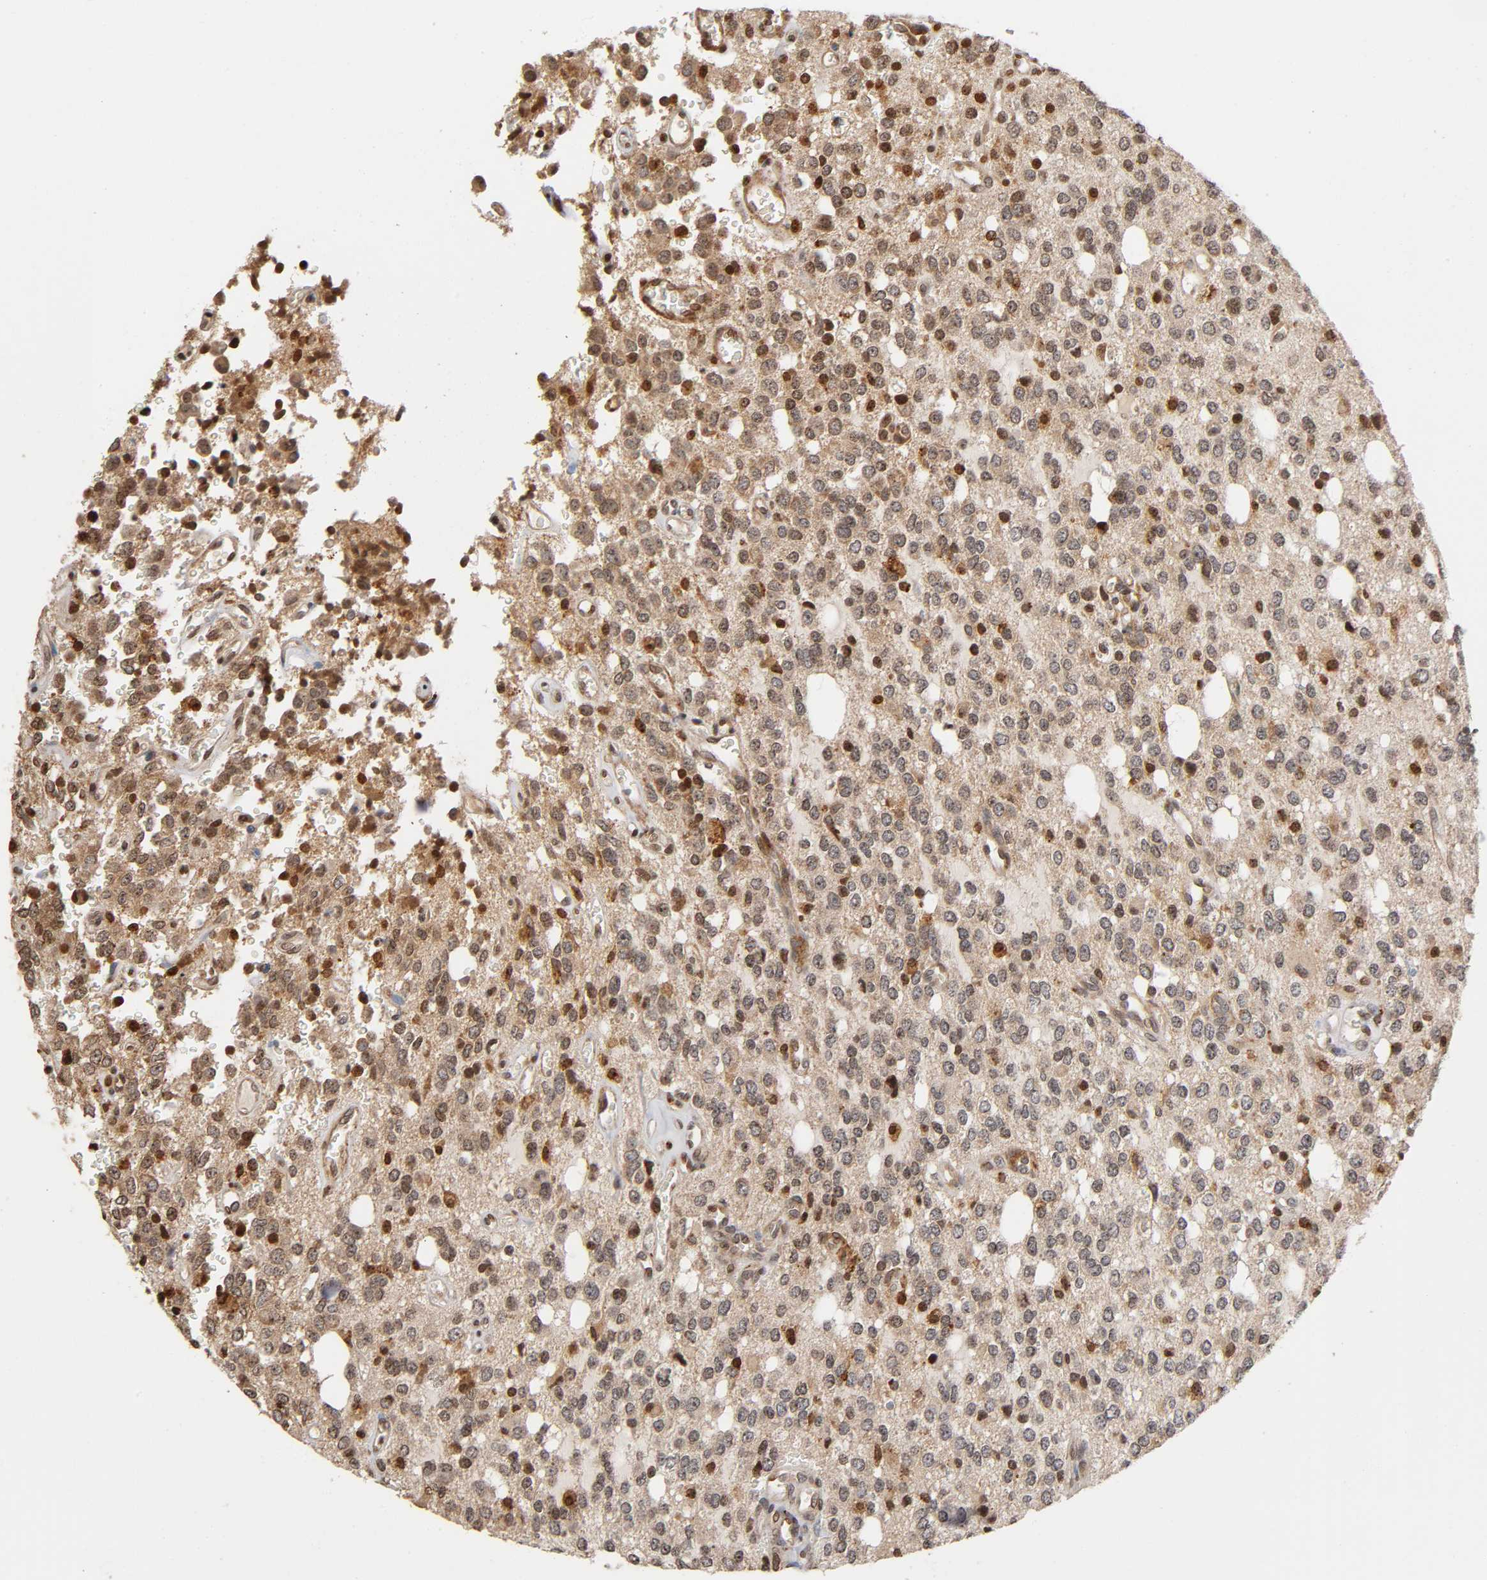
{"staining": {"intensity": "moderate", "quantity": ">75%", "location": "cytoplasmic/membranous,nuclear"}, "tissue": "glioma", "cell_type": "Tumor cells", "image_type": "cancer", "snomed": [{"axis": "morphology", "description": "Glioma, malignant, High grade"}, {"axis": "topography", "description": "Brain"}], "caption": "Human malignant glioma (high-grade) stained with a brown dye exhibits moderate cytoplasmic/membranous and nuclear positive staining in about >75% of tumor cells.", "gene": "ITGAV", "patient": {"sex": "male", "age": 47}}